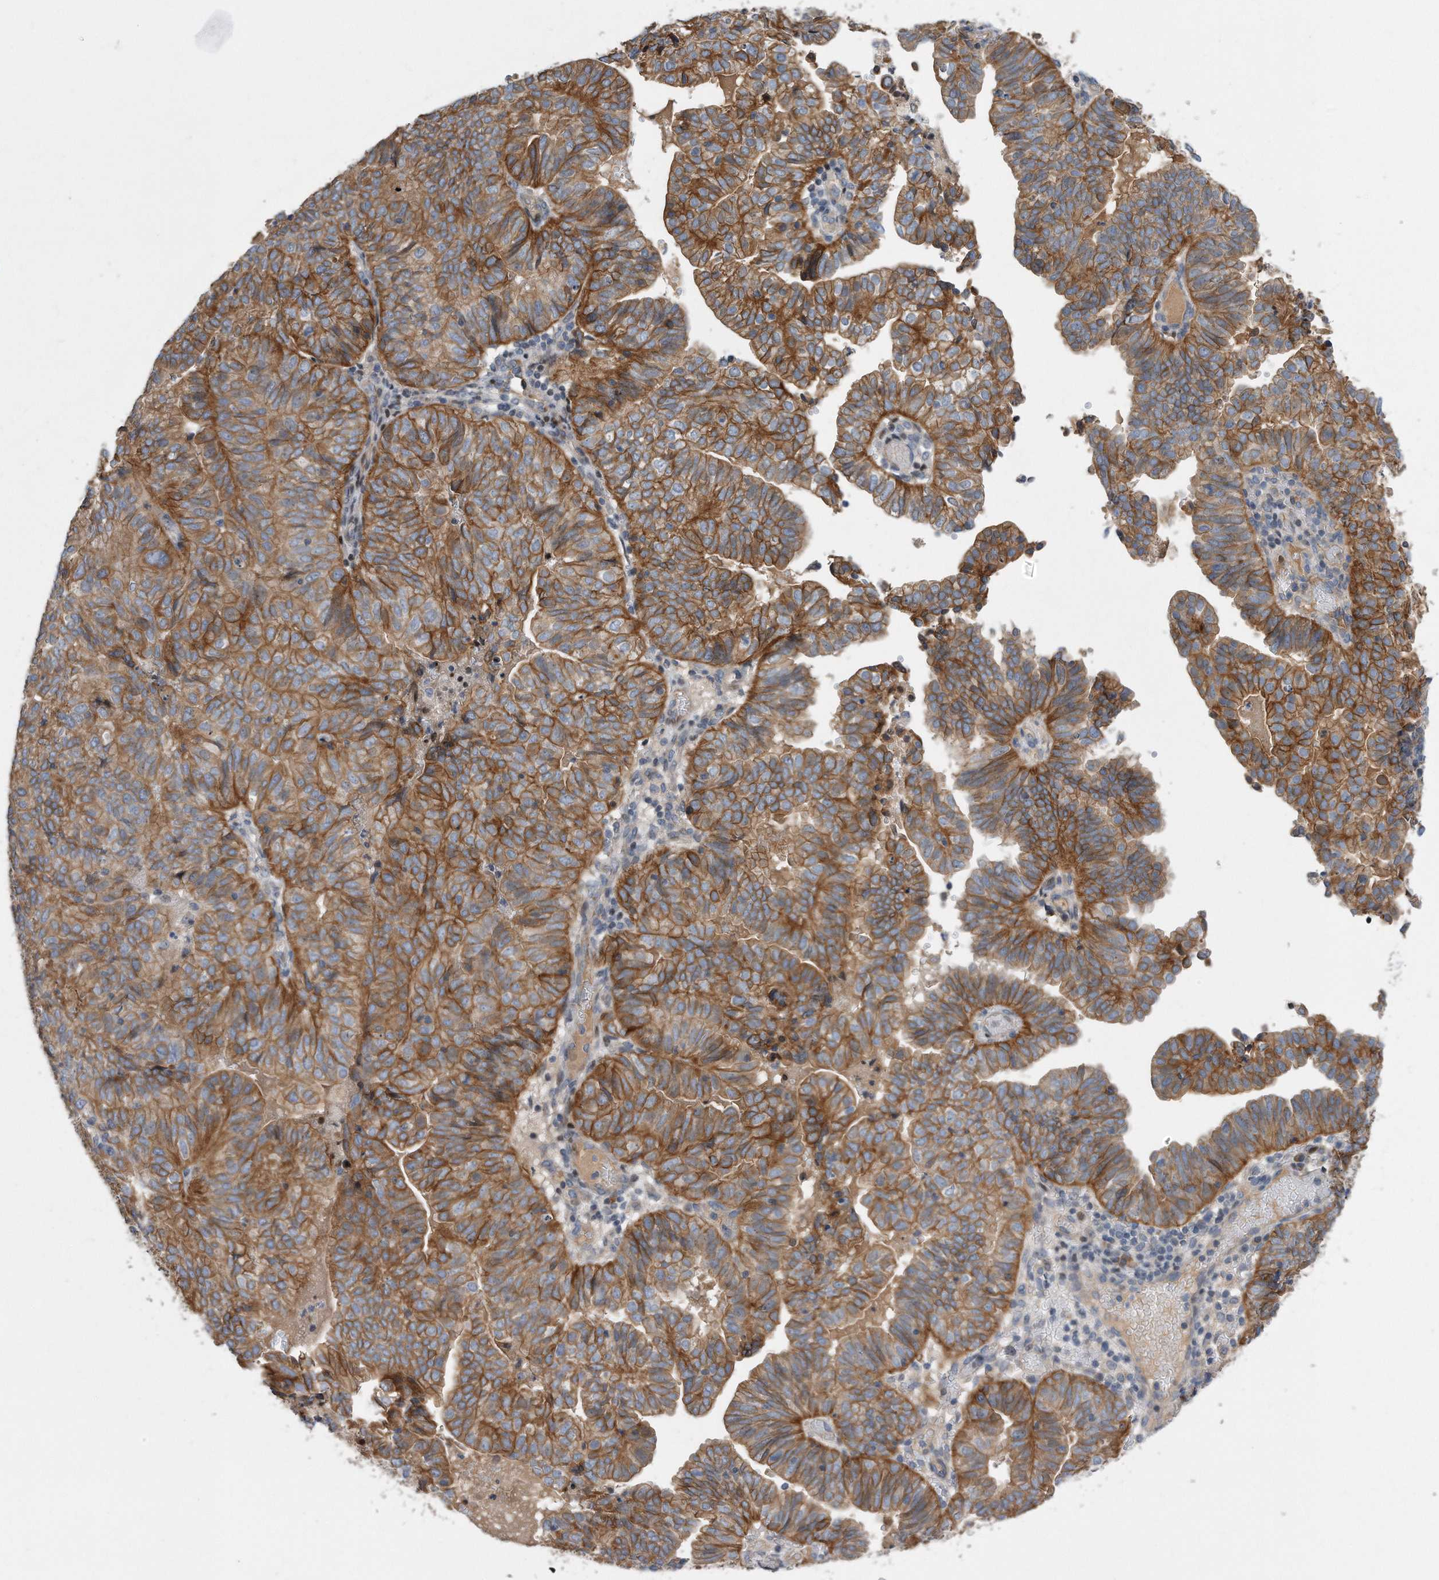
{"staining": {"intensity": "moderate", "quantity": ">75%", "location": "cytoplasmic/membranous"}, "tissue": "endometrial cancer", "cell_type": "Tumor cells", "image_type": "cancer", "snomed": [{"axis": "morphology", "description": "Adenocarcinoma, NOS"}, {"axis": "topography", "description": "Uterus"}], "caption": "Moderate cytoplasmic/membranous positivity for a protein is present in approximately >75% of tumor cells of endometrial adenocarcinoma using IHC.", "gene": "CDH12", "patient": {"sex": "female", "age": 77}}